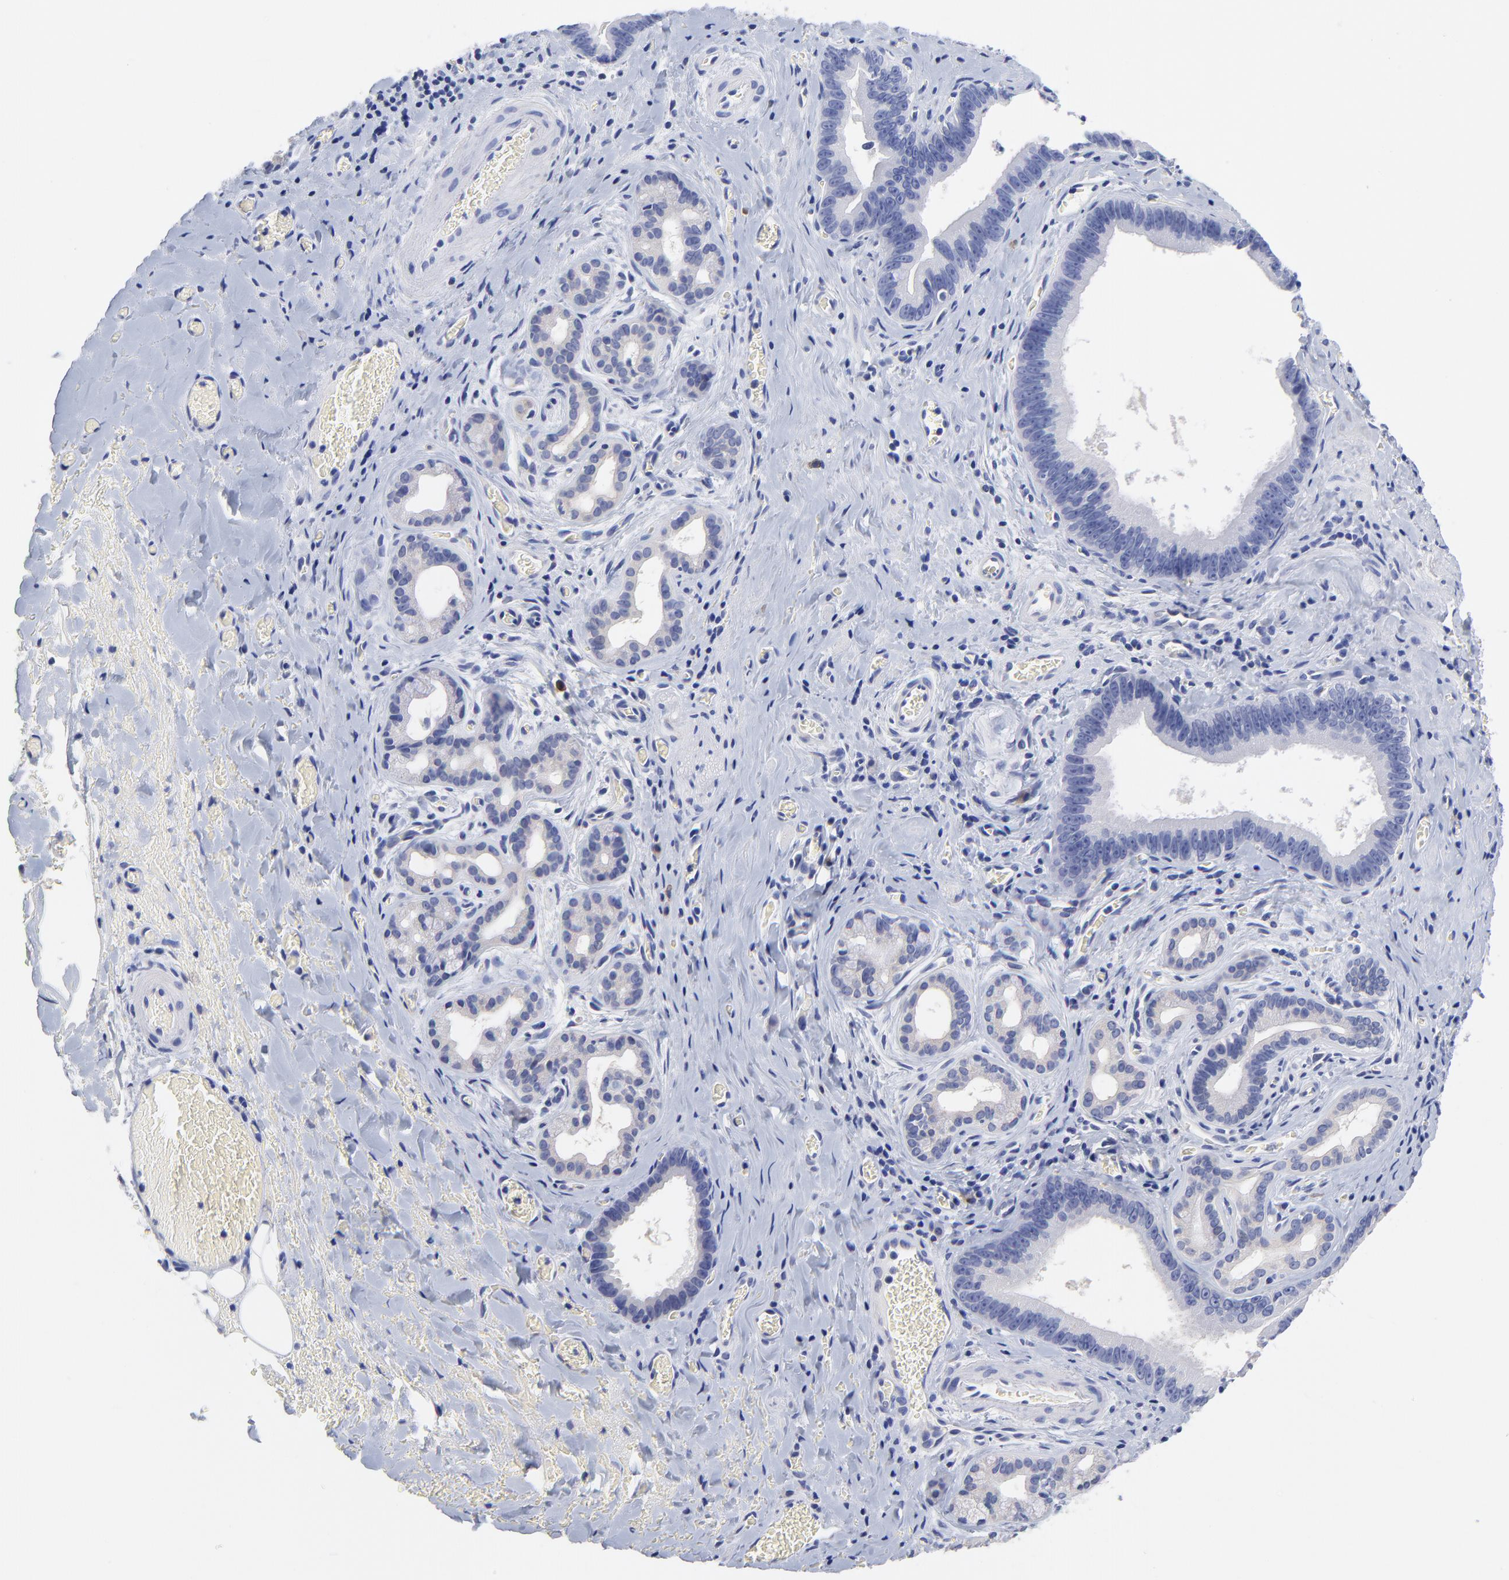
{"staining": {"intensity": "negative", "quantity": "none", "location": "none"}, "tissue": "liver cancer", "cell_type": "Tumor cells", "image_type": "cancer", "snomed": [{"axis": "morphology", "description": "Cholangiocarcinoma"}, {"axis": "topography", "description": "Liver"}], "caption": "This is an IHC histopathology image of human liver cancer. There is no staining in tumor cells.", "gene": "LAX1", "patient": {"sex": "female", "age": 55}}